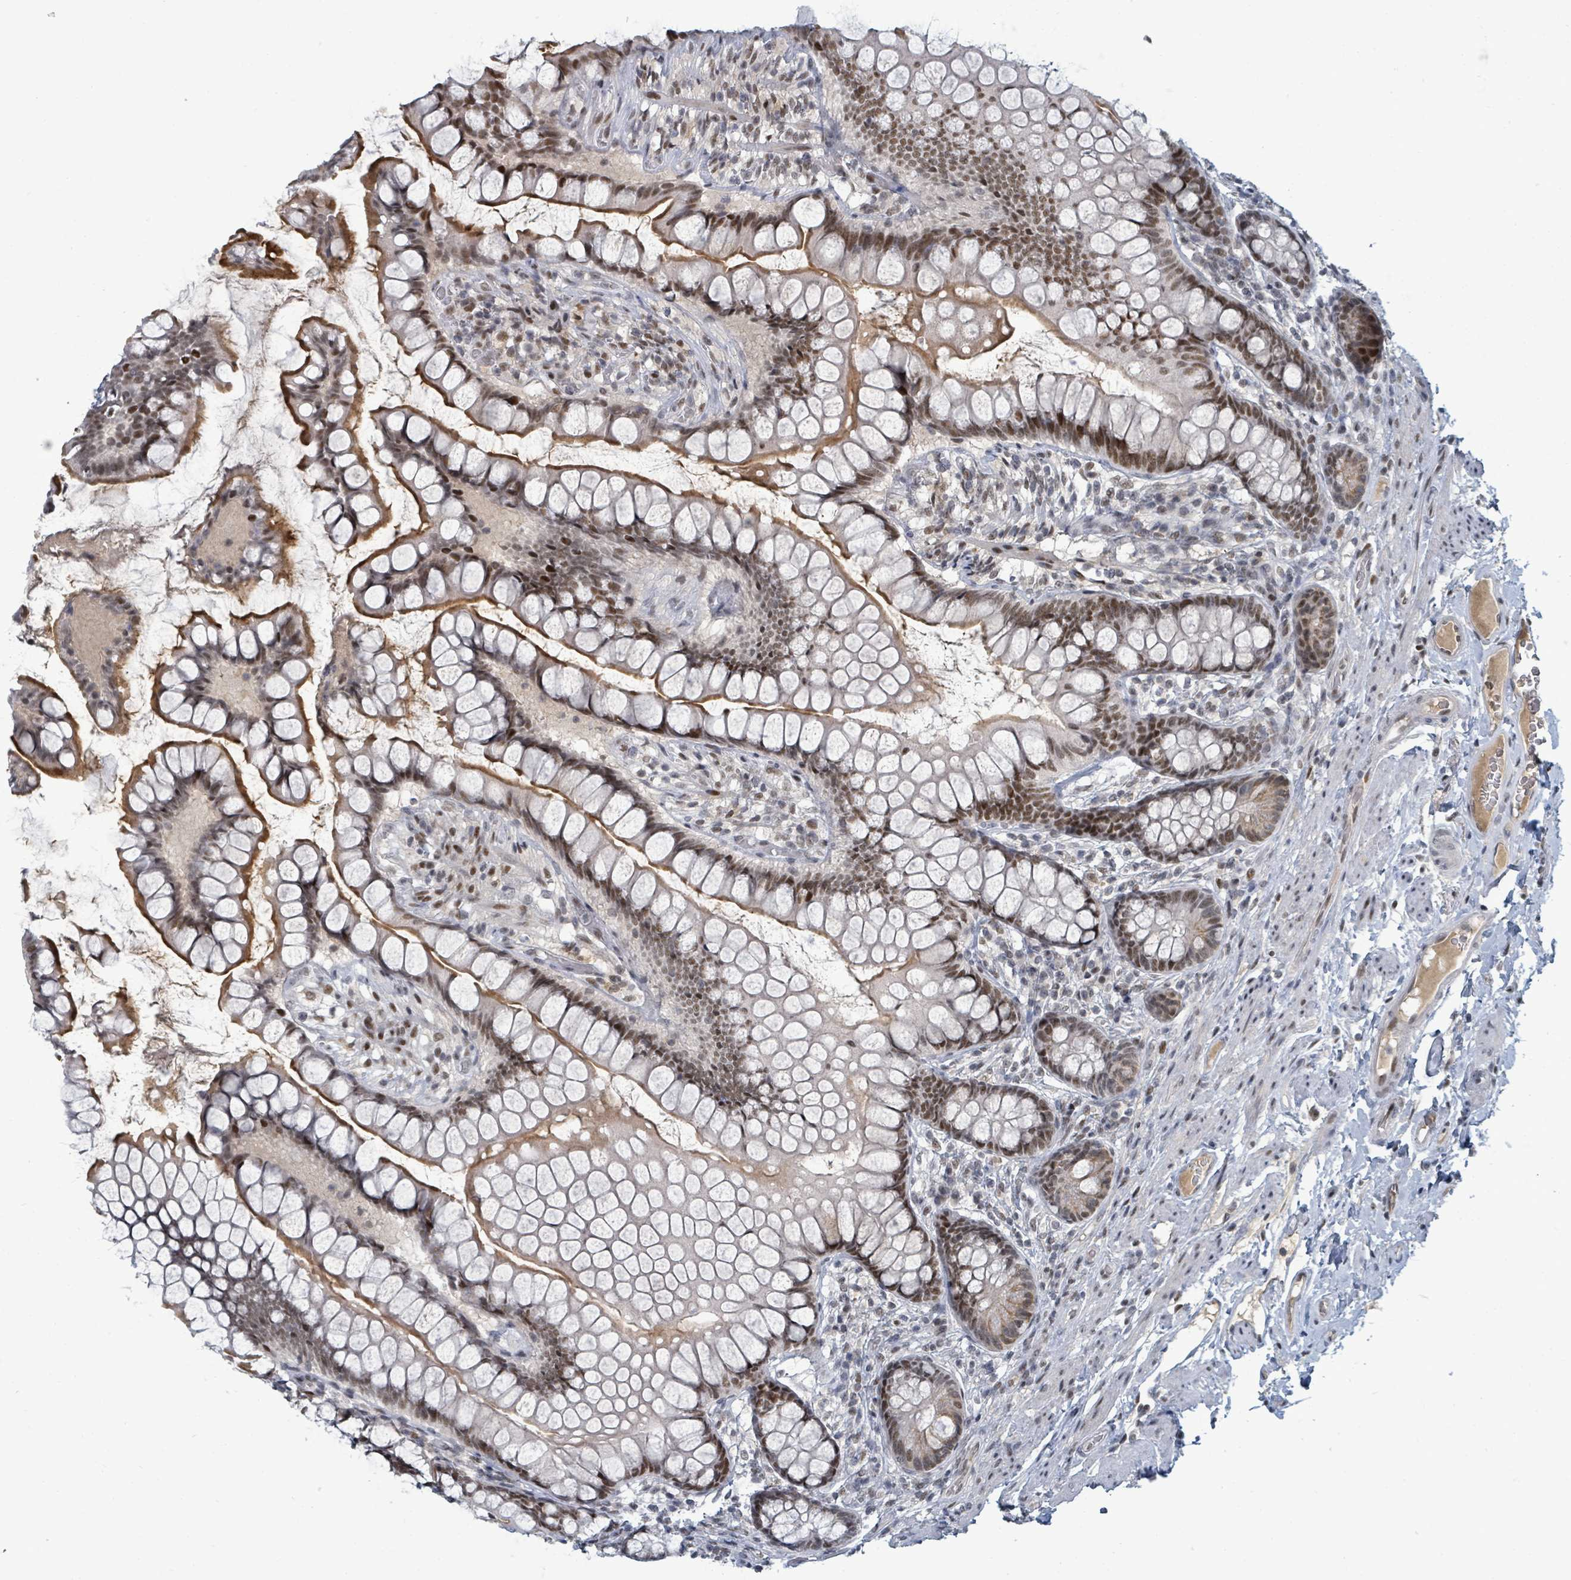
{"staining": {"intensity": "moderate", "quantity": ">75%", "location": "cytoplasmic/membranous,nuclear"}, "tissue": "small intestine", "cell_type": "Glandular cells", "image_type": "normal", "snomed": [{"axis": "morphology", "description": "Normal tissue, NOS"}, {"axis": "topography", "description": "Small intestine"}], "caption": "IHC histopathology image of unremarkable small intestine: human small intestine stained using immunohistochemistry (IHC) shows medium levels of moderate protein expression localized specifically in the cytoplasmic/membranous,nuclear of glandular cells, appearing as a cytoplasmic/membranous,nuclear brown color.", "gene": "UCK1", "patient": {"sex": "male", "age": 70}}